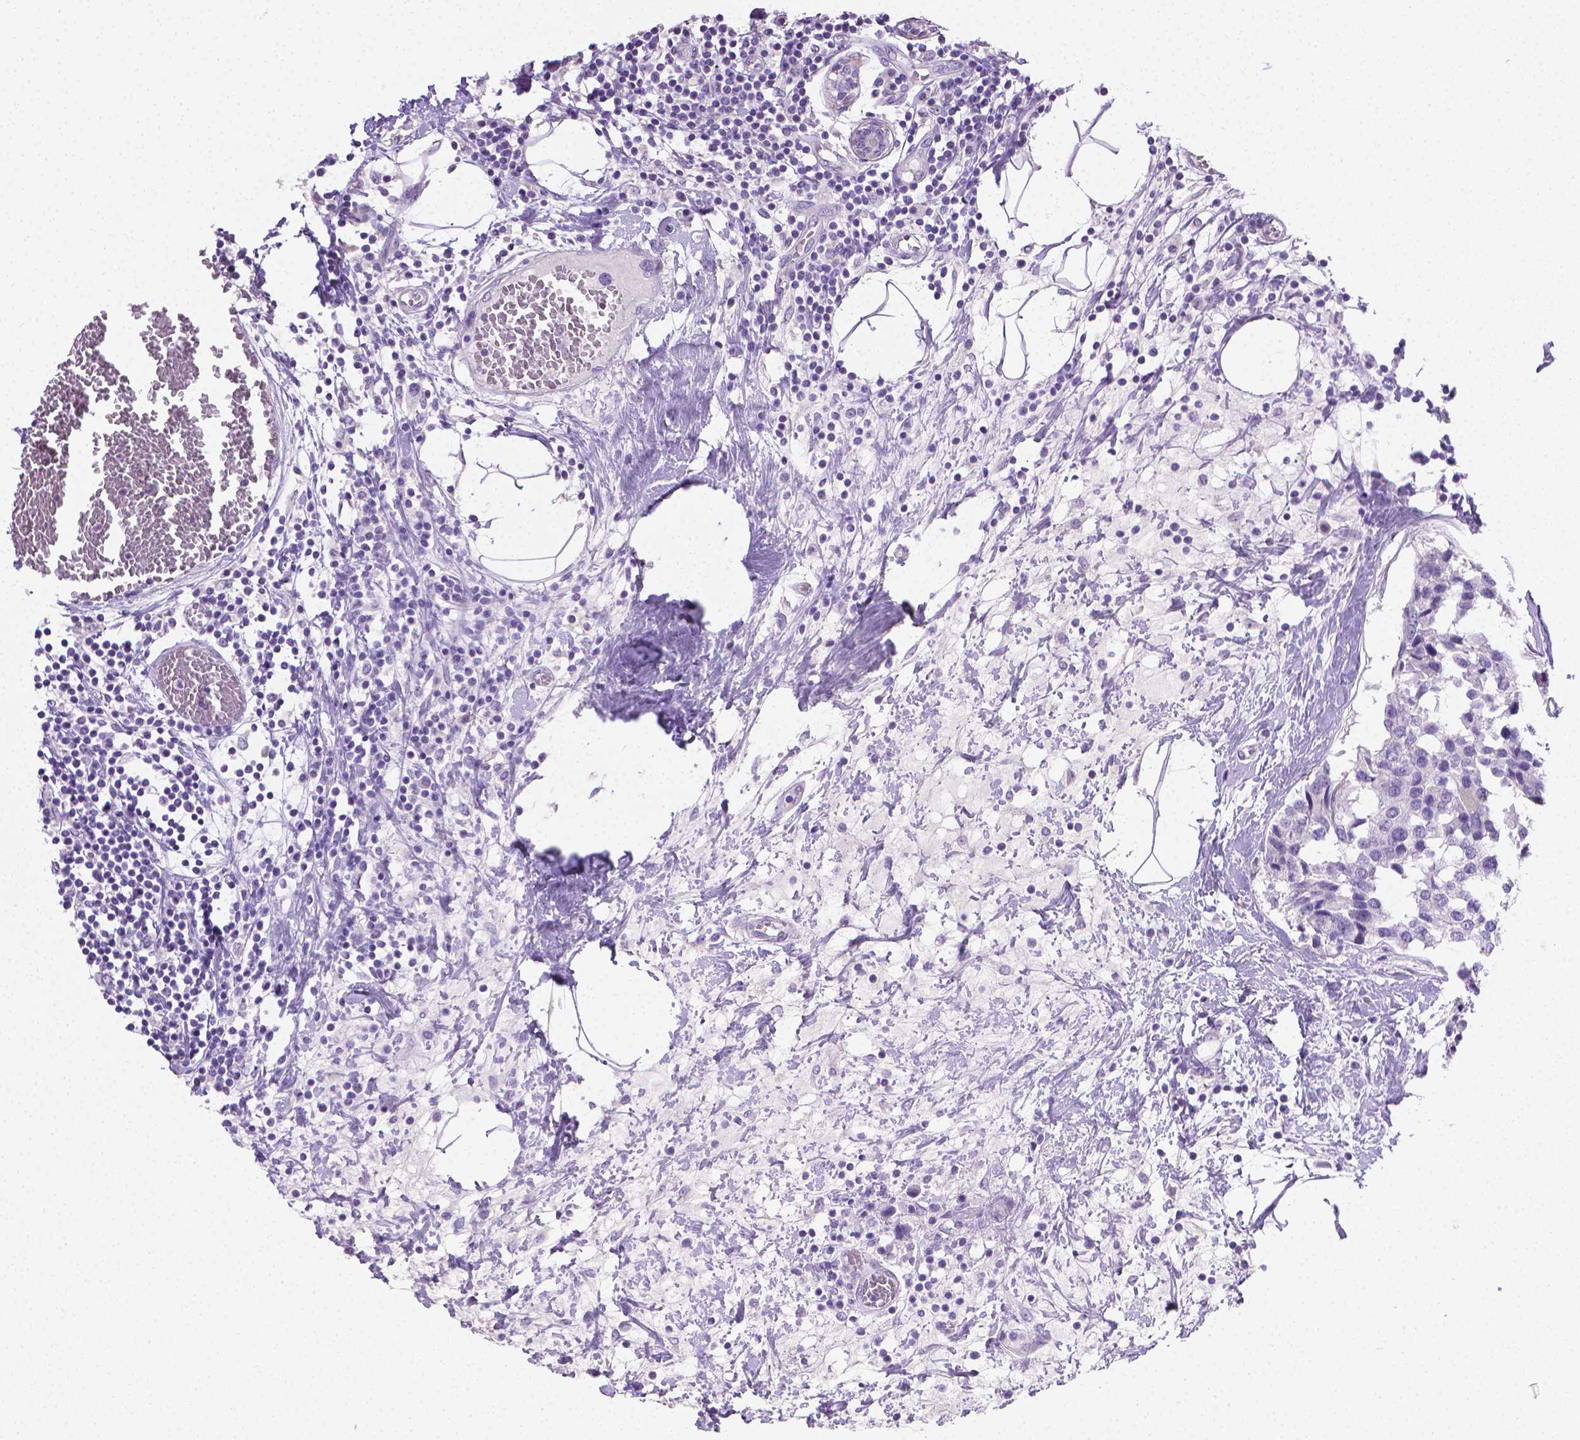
{"staining": {"intensity": "negative", "quantity": "none", "location": "none"}, "tissue": "breast cancer", "cell_type": "Tumor cells", "image_type": "cancer", "snomed": [{"axis": "morphology", "description": "Lobular carcinoma"}, {"axis": "topography", "description": "Breast"}], "caption": "High magnification brightfield microscopy of breast cancer stained with DAB (brown) and counterstained with hematoxylin (blue): tumor cells show no significant expression.", "gene": "PNMA2", "patient": {"sex": "female", "age": 59}}